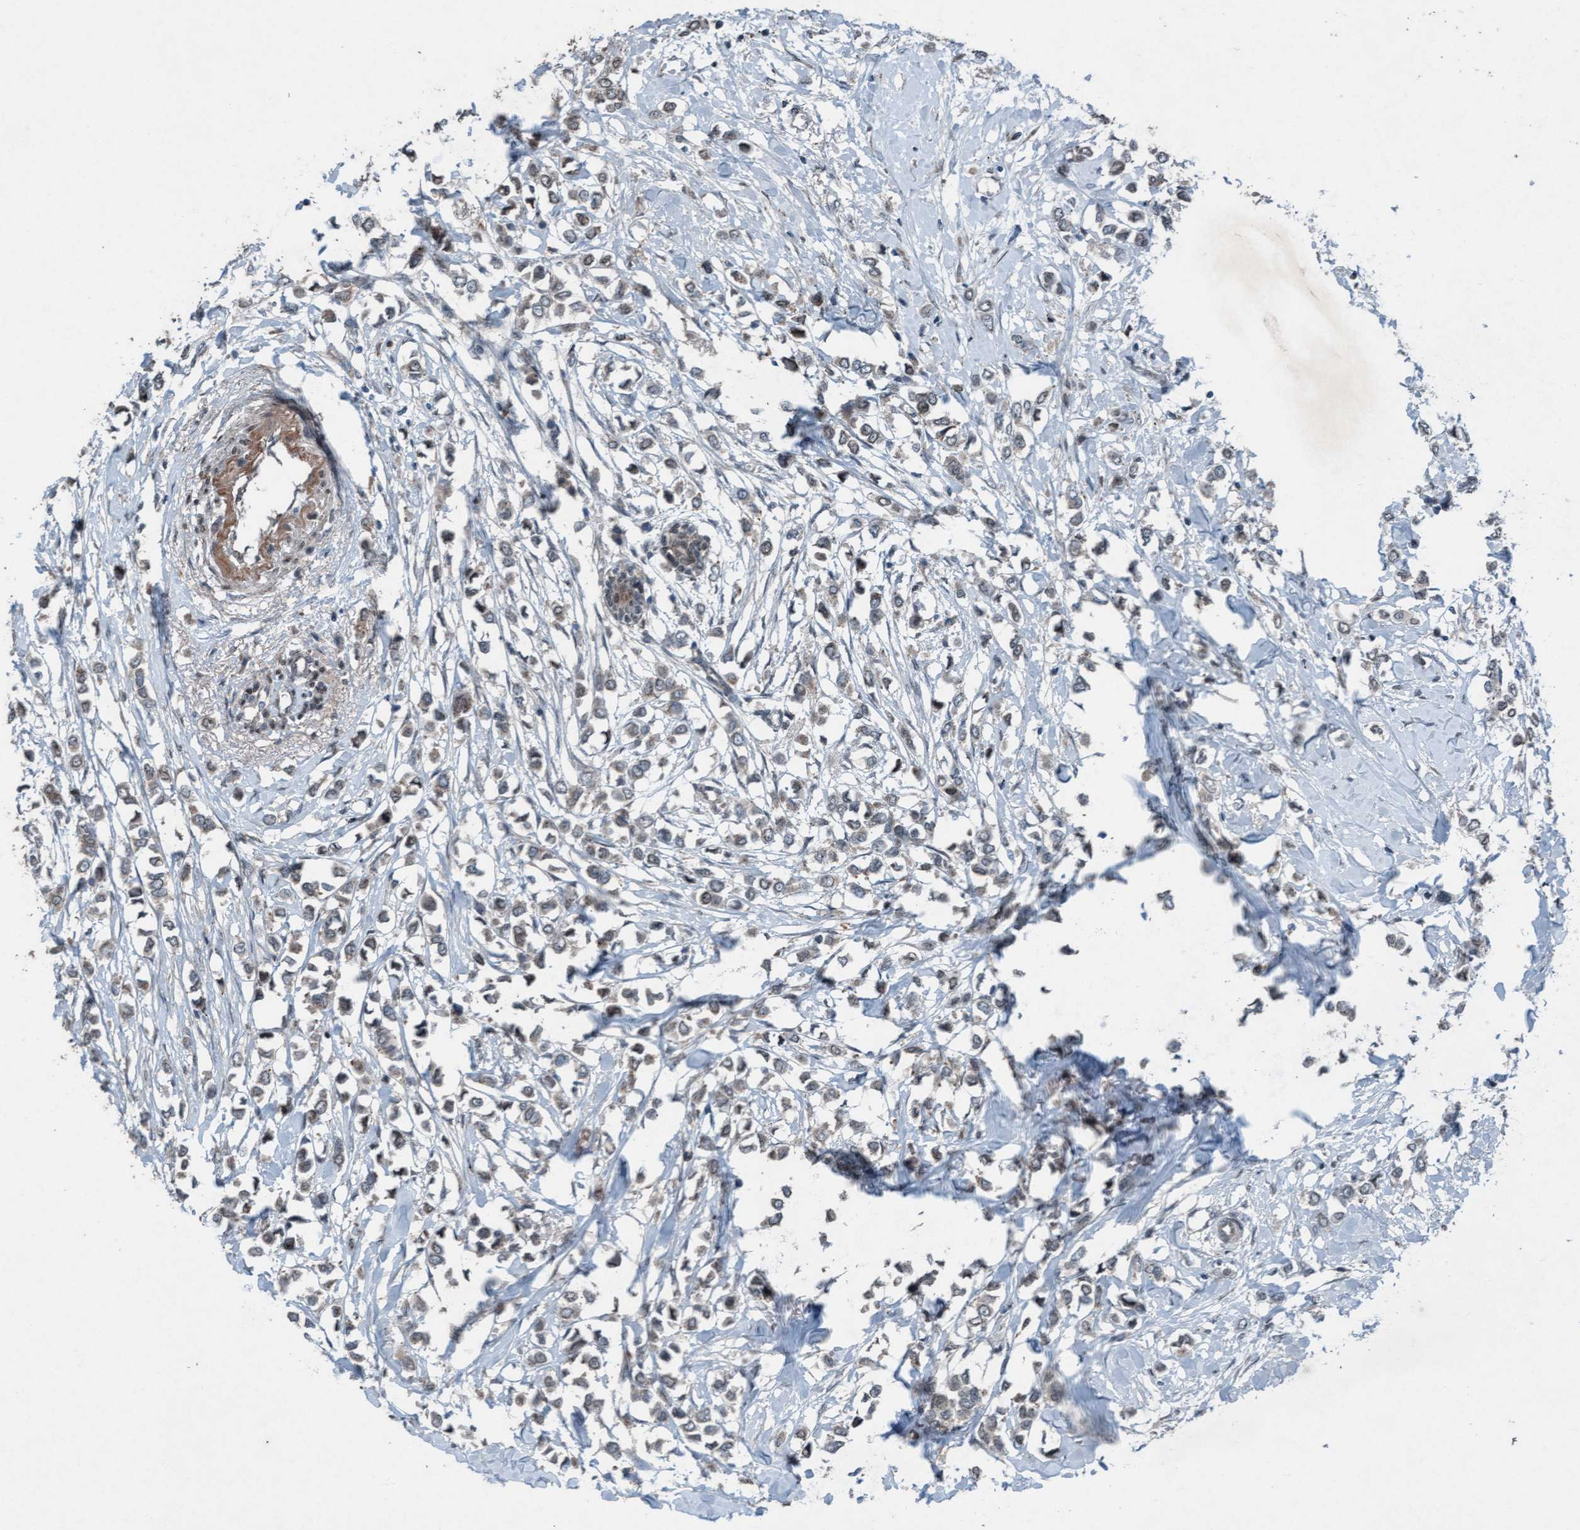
{"staining": {"intensity": "weak", "quantity": "<25%", "location": "cytoplasmic/membranous"}, "tissue": "breast cancer", "cell_type": "Tumor cells", "image_type": "cancer", "snomed": [{"axis": "morphology", "description": "Lobular carcinoma"}, {"axis": "topography", "description": "Breast"}], "caption": "This is an immunohistochemistry (IHC) micrograph of lobular carcinoma (breast). There is no staining in tumor cells.", "gene": "PLXNB2", "patient": {"sex": "female", "age": 51}}